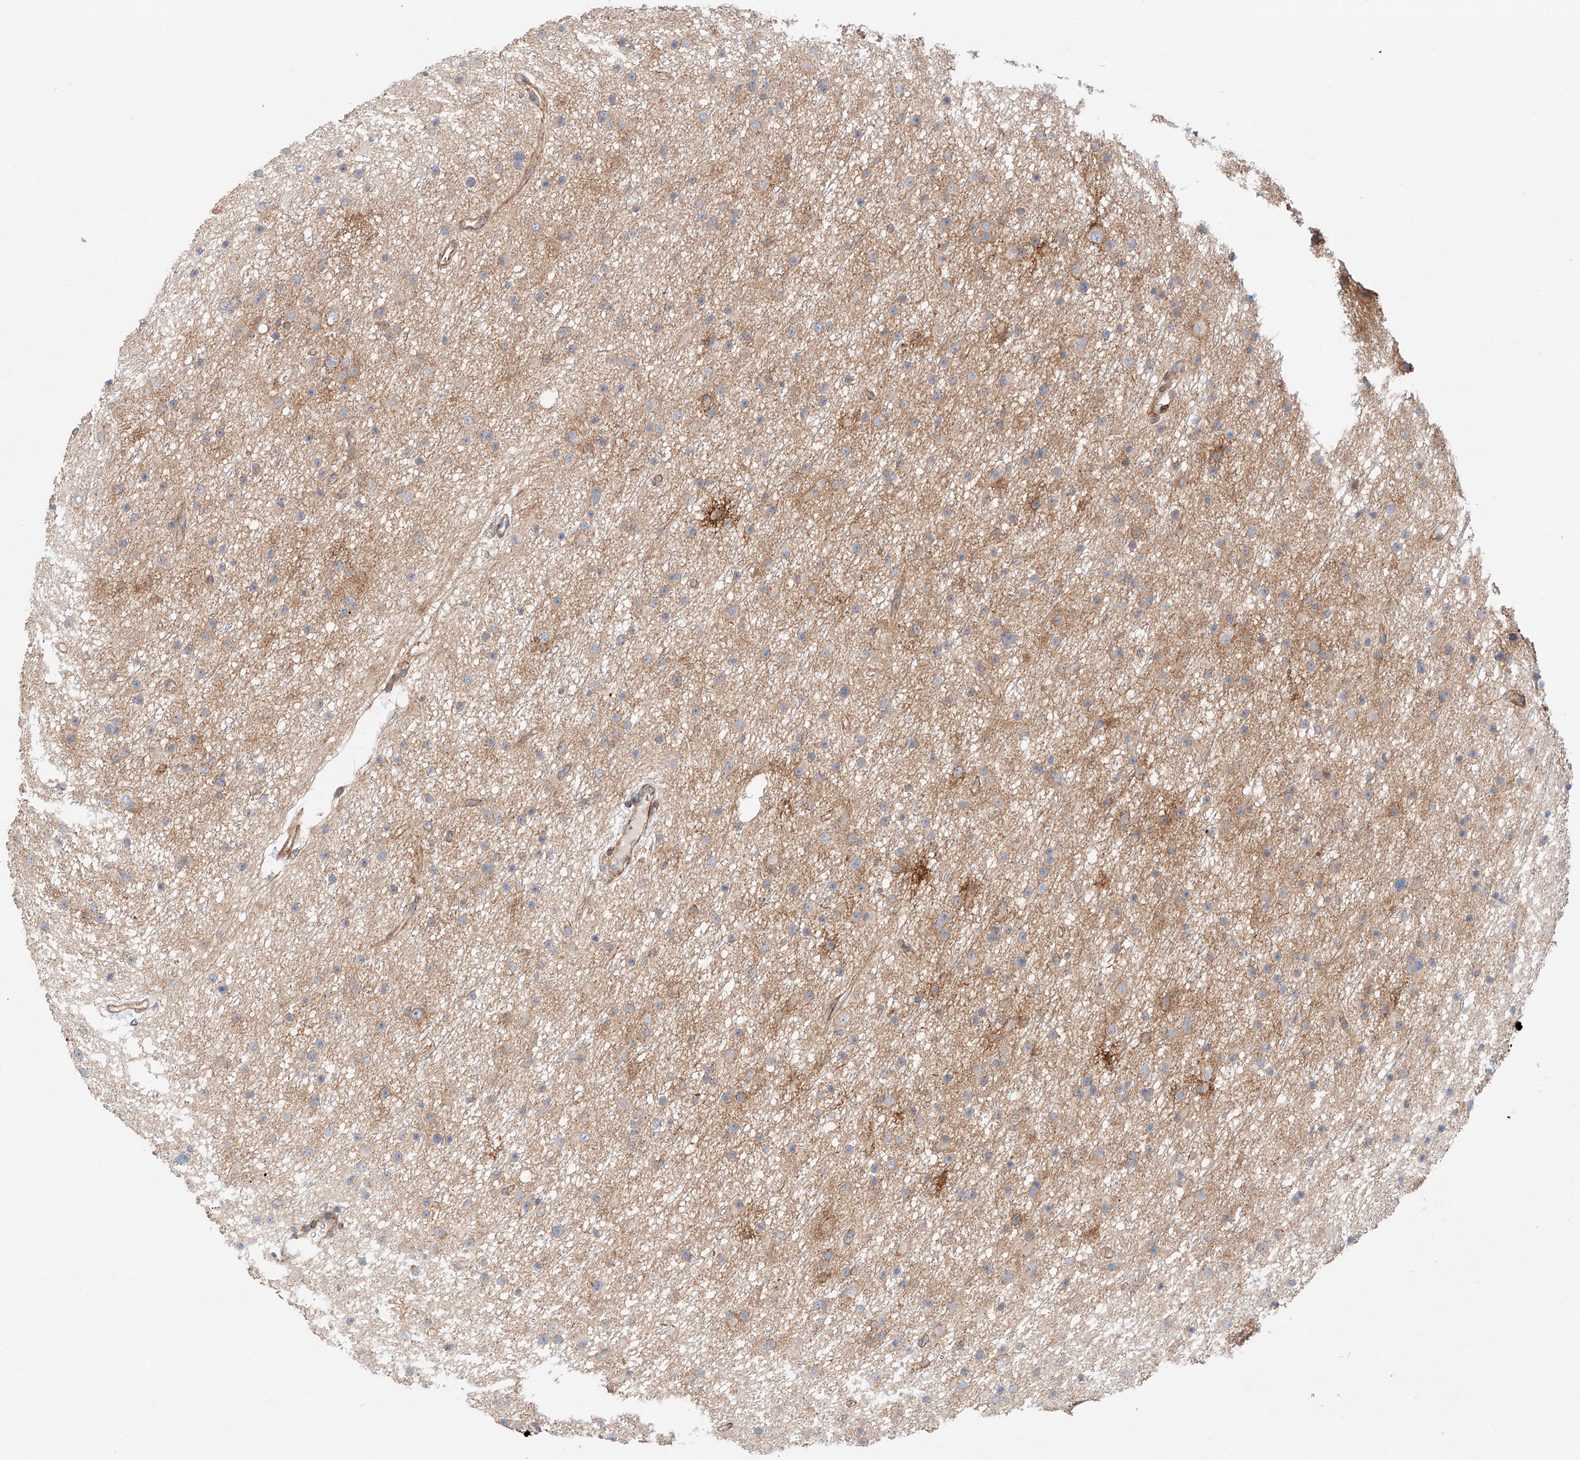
{"staining": {"intensity": "weak", "quantity": "<25%", "location": "cytoplasmic/membranous"}, "tissue": "glioma", "cell_type": "Tumor cells", "image_type": "cancer", "snomed": [{"axis": "morphology", "description": "Glioma, malignant, Low grade"}, {"axis": "topography", "description": "Cerebral cortex"}], "caption": "Immunohistochemistry (IHC) image of neoplastic tissue: human glioma stained with DAB (3,3'-diaminobenzidine) shows no significant protein expression in tumor cells.", "gene": "MINDY4", "patient": {"sex": "female", "age": 39}}